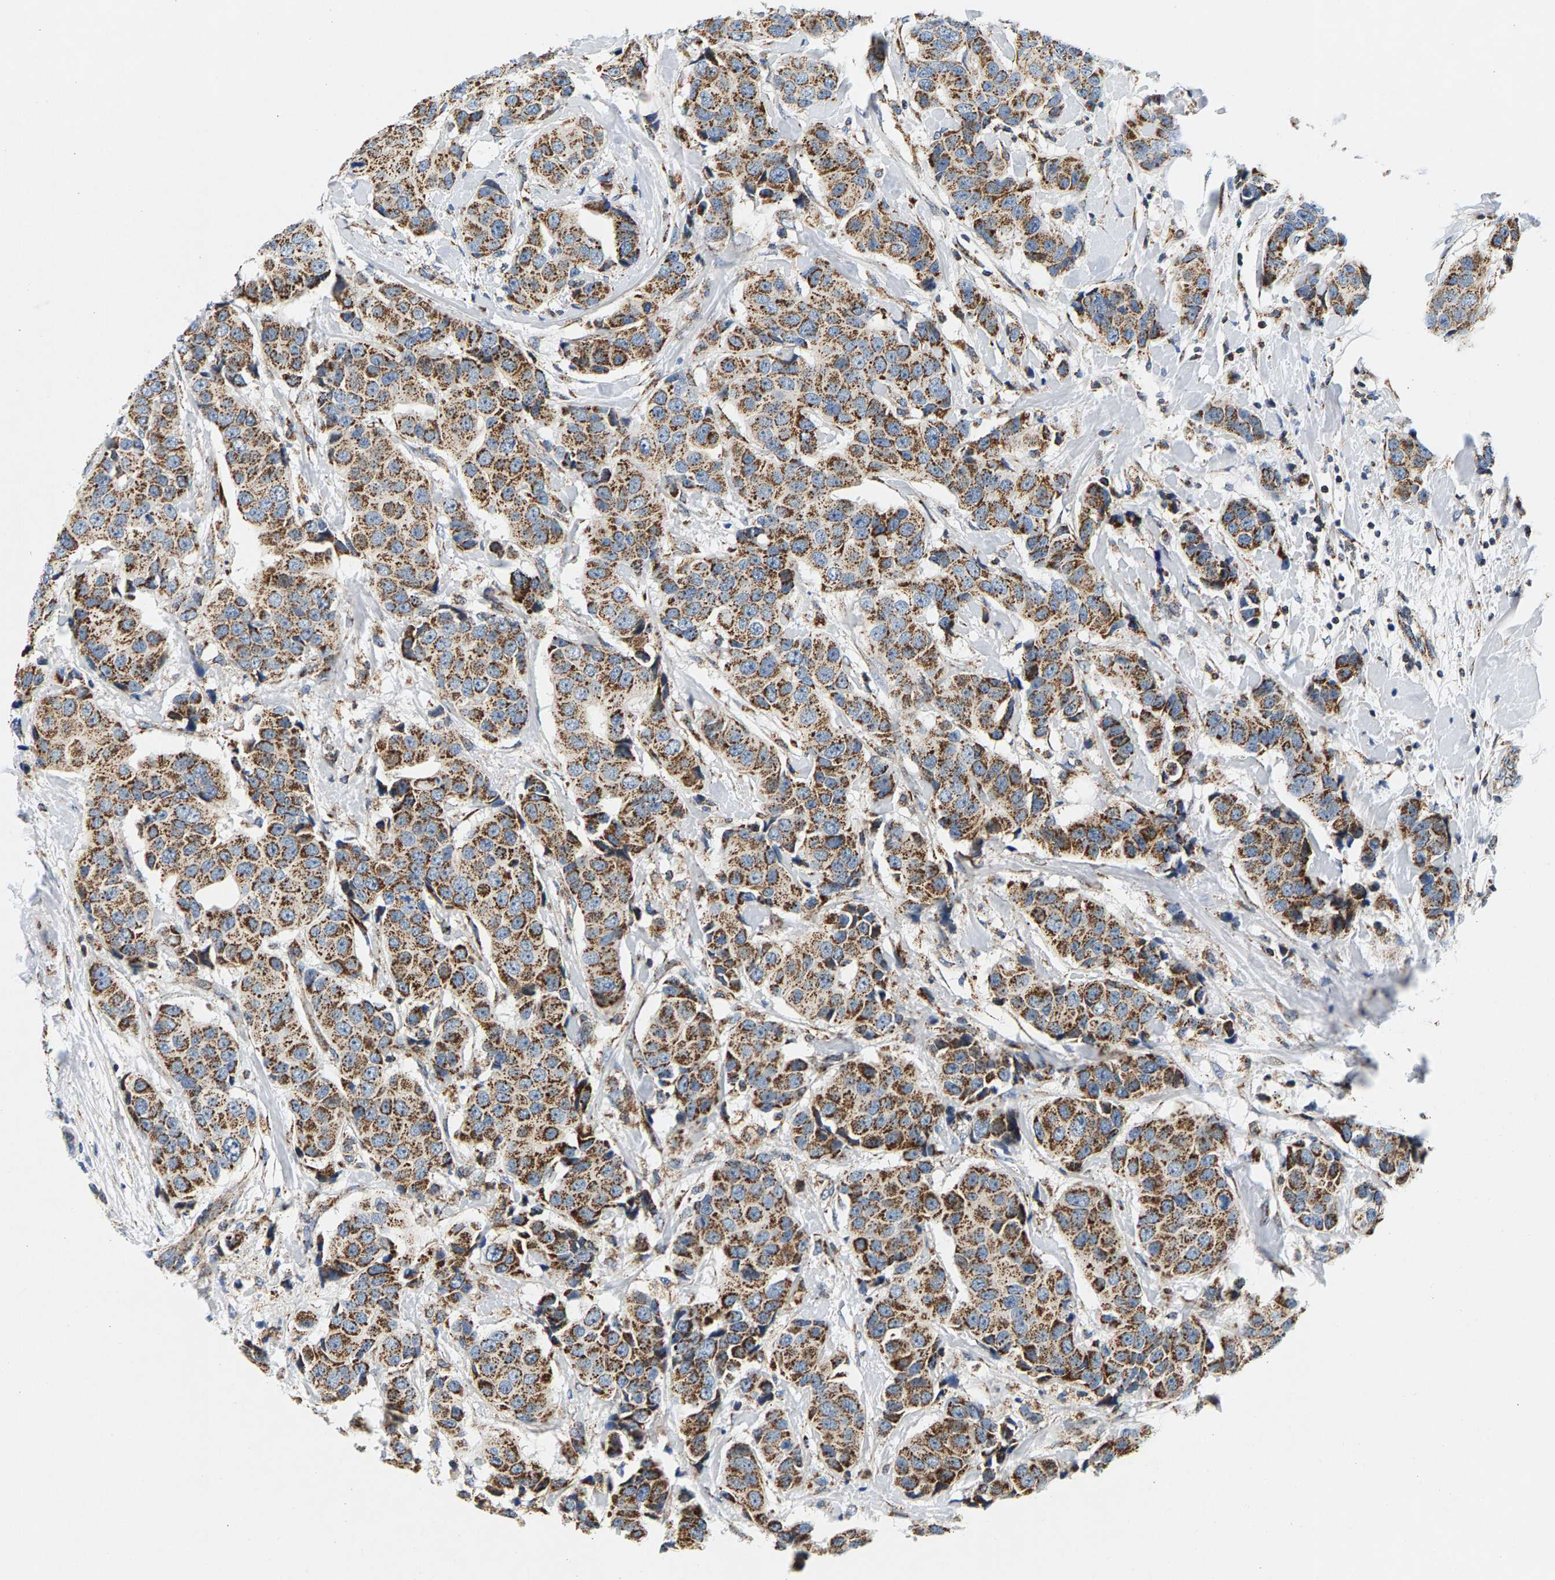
{"staining": {"intensity": "moderate", "quantity": ">75%", "location": "cytoplasmic/membranous"}, "tissue": "breast cancer", "cell_type": "Tumor cells", "image_type": "cancer", "snomed": [{"axis": "morphology", "description": "Normal tissue, NOS"}, {"axis": "morphology", "description": "Duct carcinoma"}, {"axis": "topography", "description": "Breast"}], "caption": "Immunohistochemistry of human invasive ductal carcinoma (breast) shows medium levels of moderate cytoplasmic/membranous expression in about >75% of tumor cells. (Stains: DAB (3,3'-diaminobenzidine) in brown, nuclei in blue, Microscopy: brightfield microscopy at high magnification).", "gene": "PDE1A", "patient": {"sex": "female", "age": 39}}